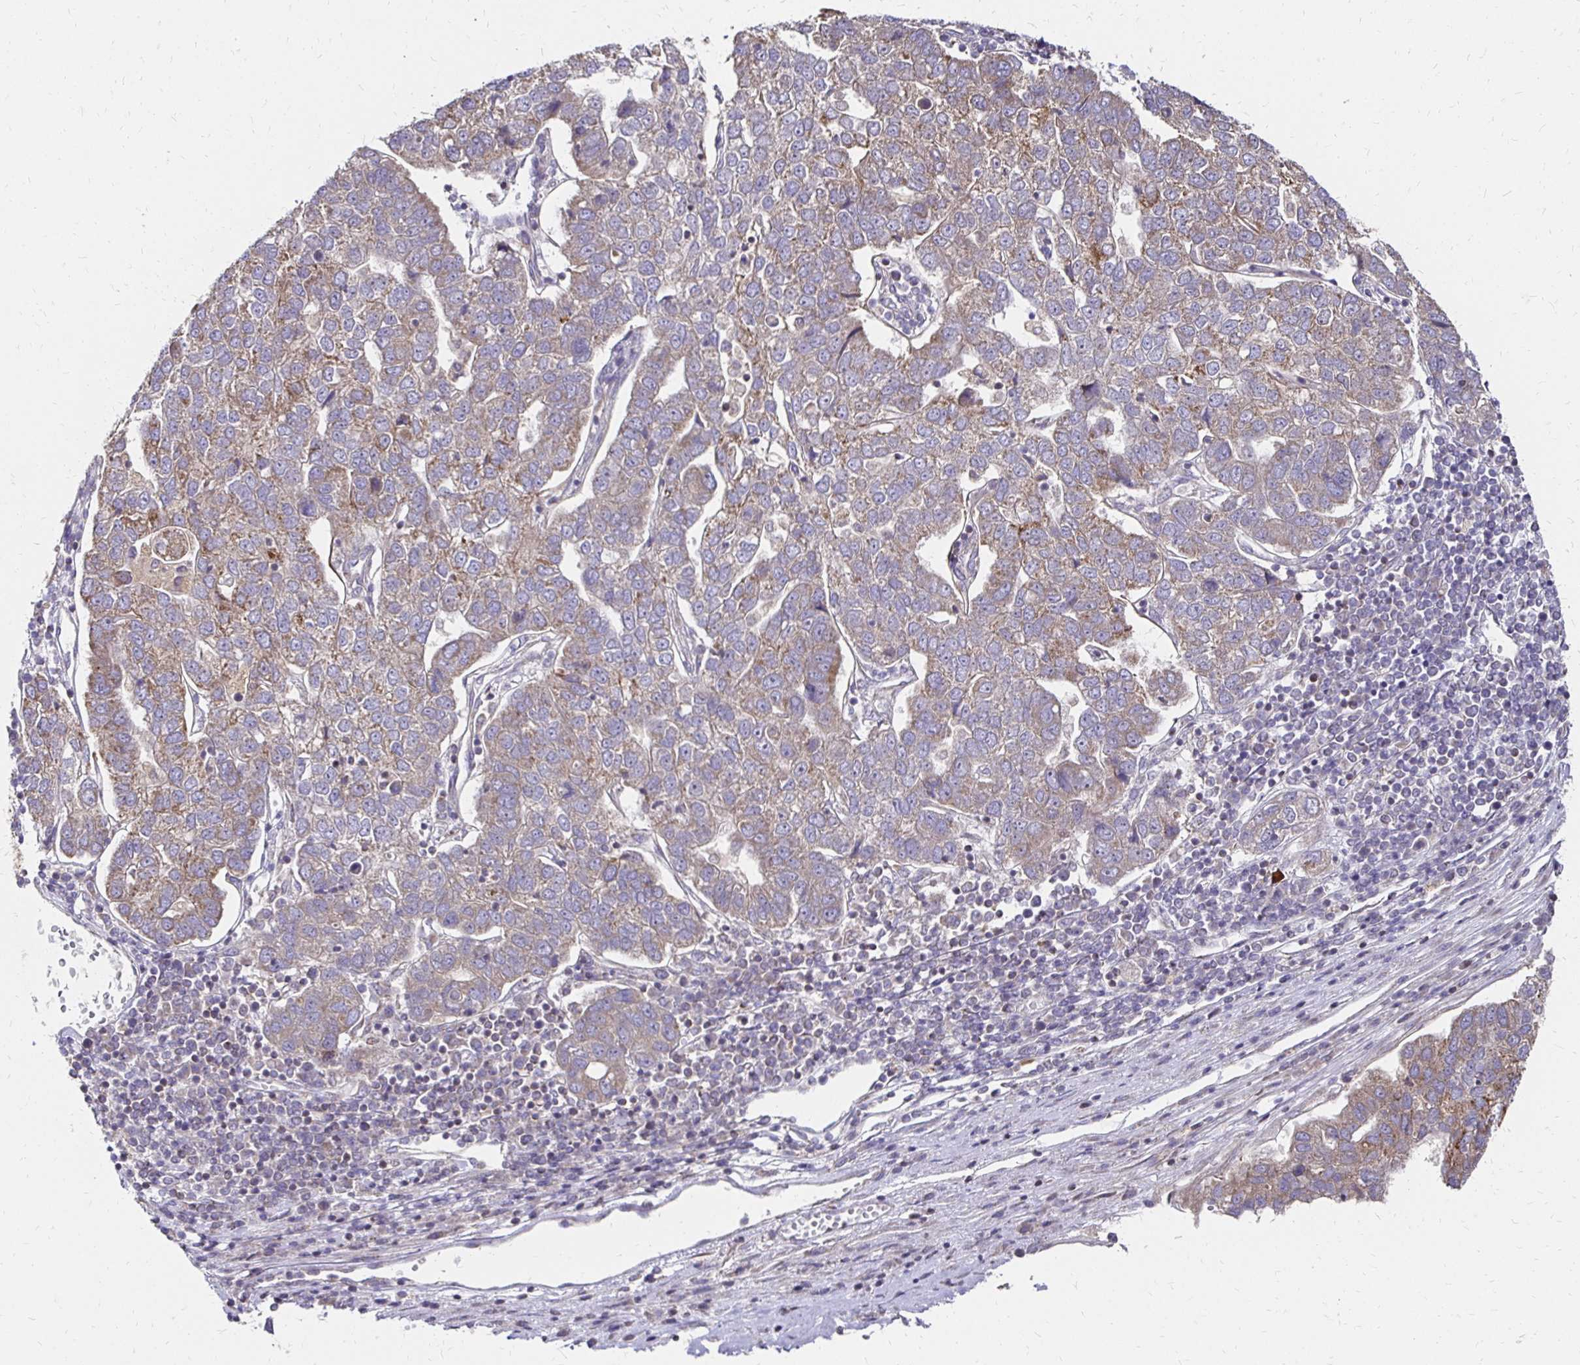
{"staining": {"intensity": "moderate", "quantity": "25%-75%", "location": "cytoplasmic/membranous"}, "tissue": "pancreatic cancer", "cell_type": "Tumor cells", "image_type": "cancer", "snomed": [{"axis": "morphology", "description": "Adenocarcinoma, NOS"}, {"axis": "topography", "description": "Pancreas"}], "caption": "Immunohistochemical staining of human pancreatic cancer exhibits moderate cytoplasmic/membranous protein expression in approximately 25%-75% of tumor cells.", "gene": "ZW10", "patient": {"sex": "female", "age": 61}}